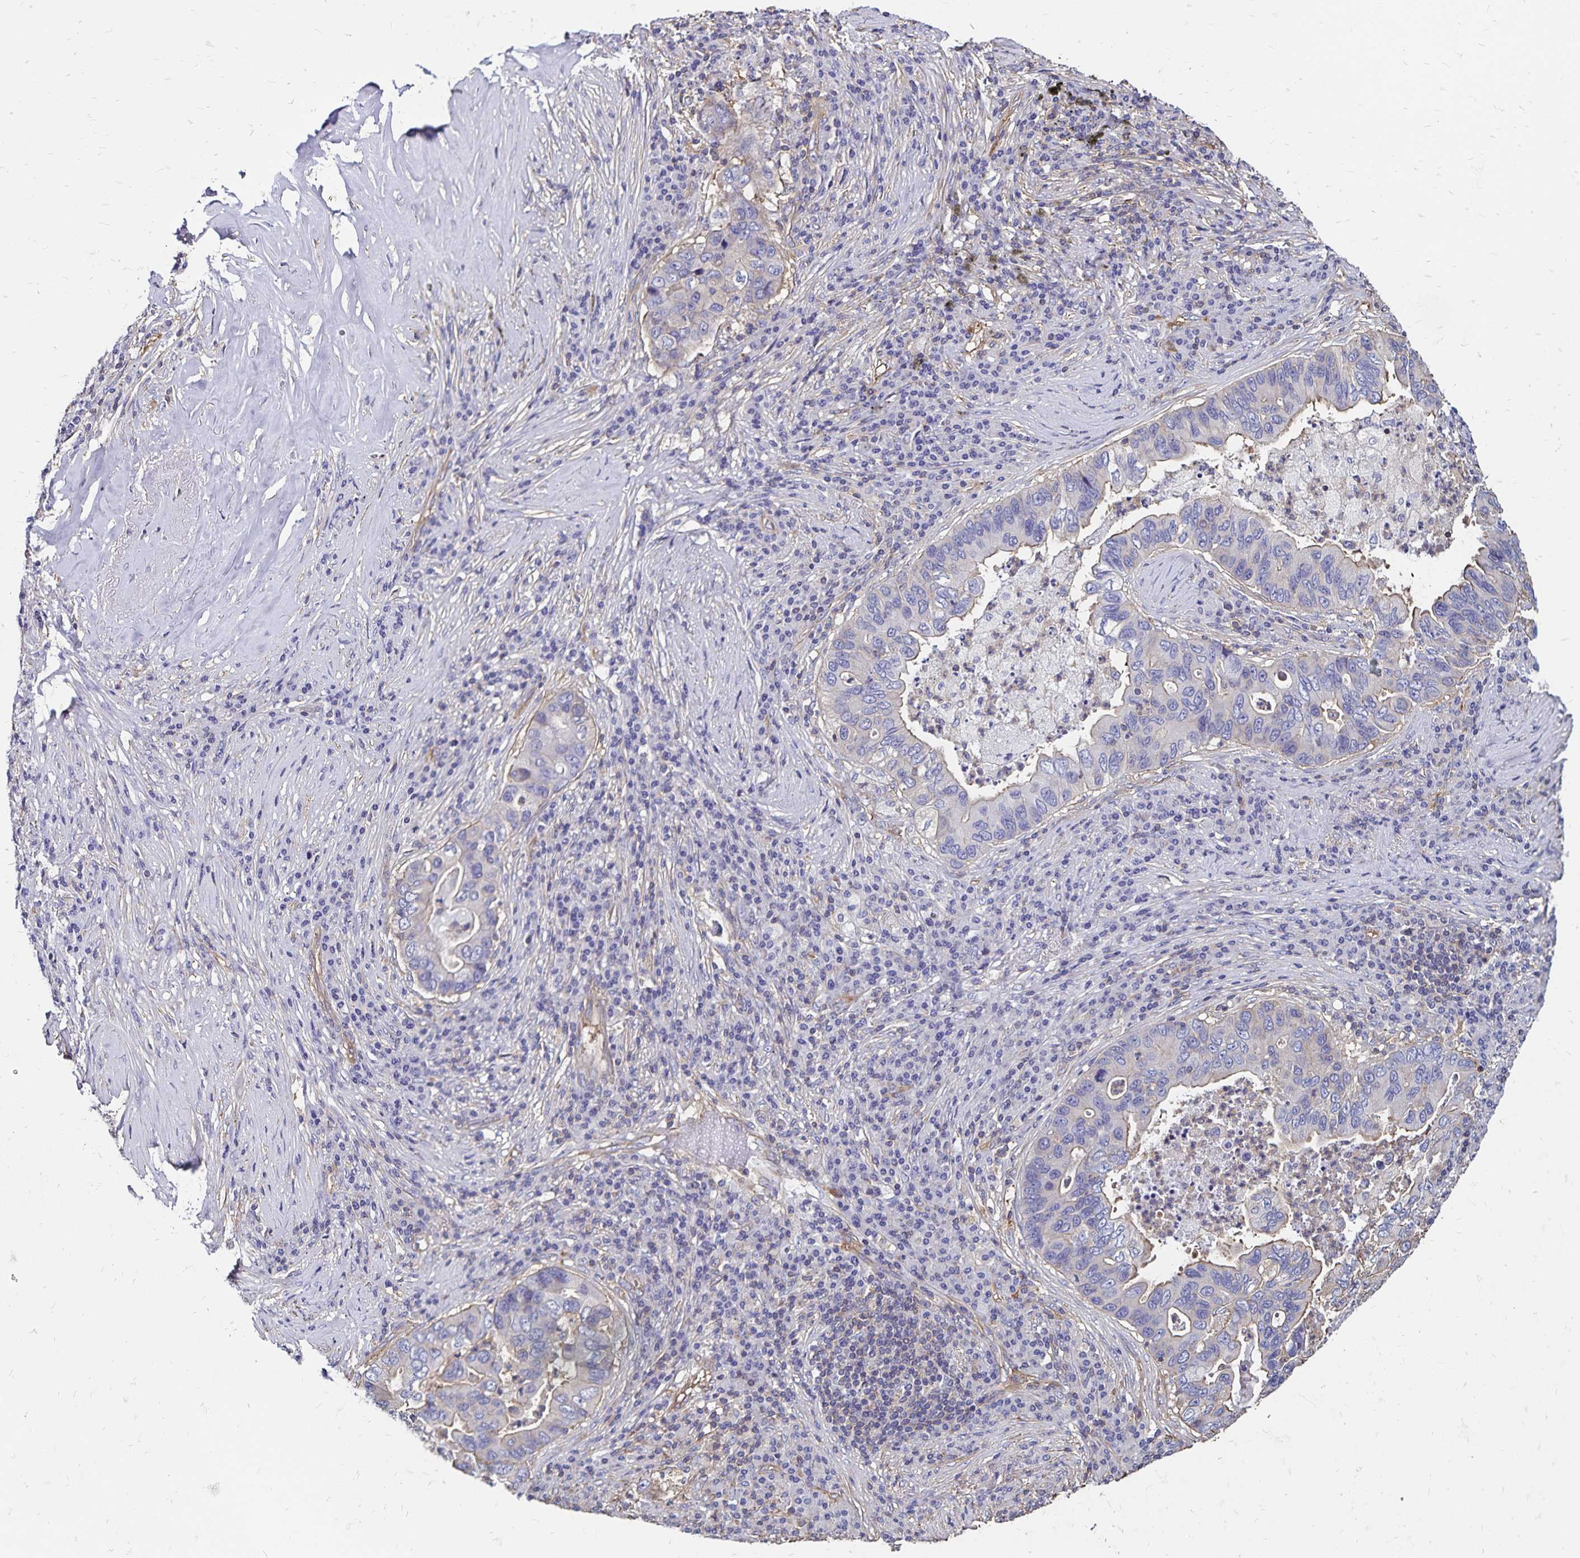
{"staining": {"intensity": "negative", "quantity": "none", "location": "none"}, "tissue": "lung cancer", "cell_type": "Tumor cells", "image_type": "cancer", "snomed": [{"axis": "morphology", "description": "Adenocarcinoma, NOS"}, {"axis": "morphology", "description": "Adenocarcinoma, metastatic, NOS"}, {"axis": "topography", "description": "Lymph node"}, {"axis": "topography", "description": "Lung"}], "caption": "A histopathology image of lung cancer stained for a protein demonstrates no brown staining in tumor cells.", "gene": "RPRML", "patient": {"sex": "female", "age": 54}}